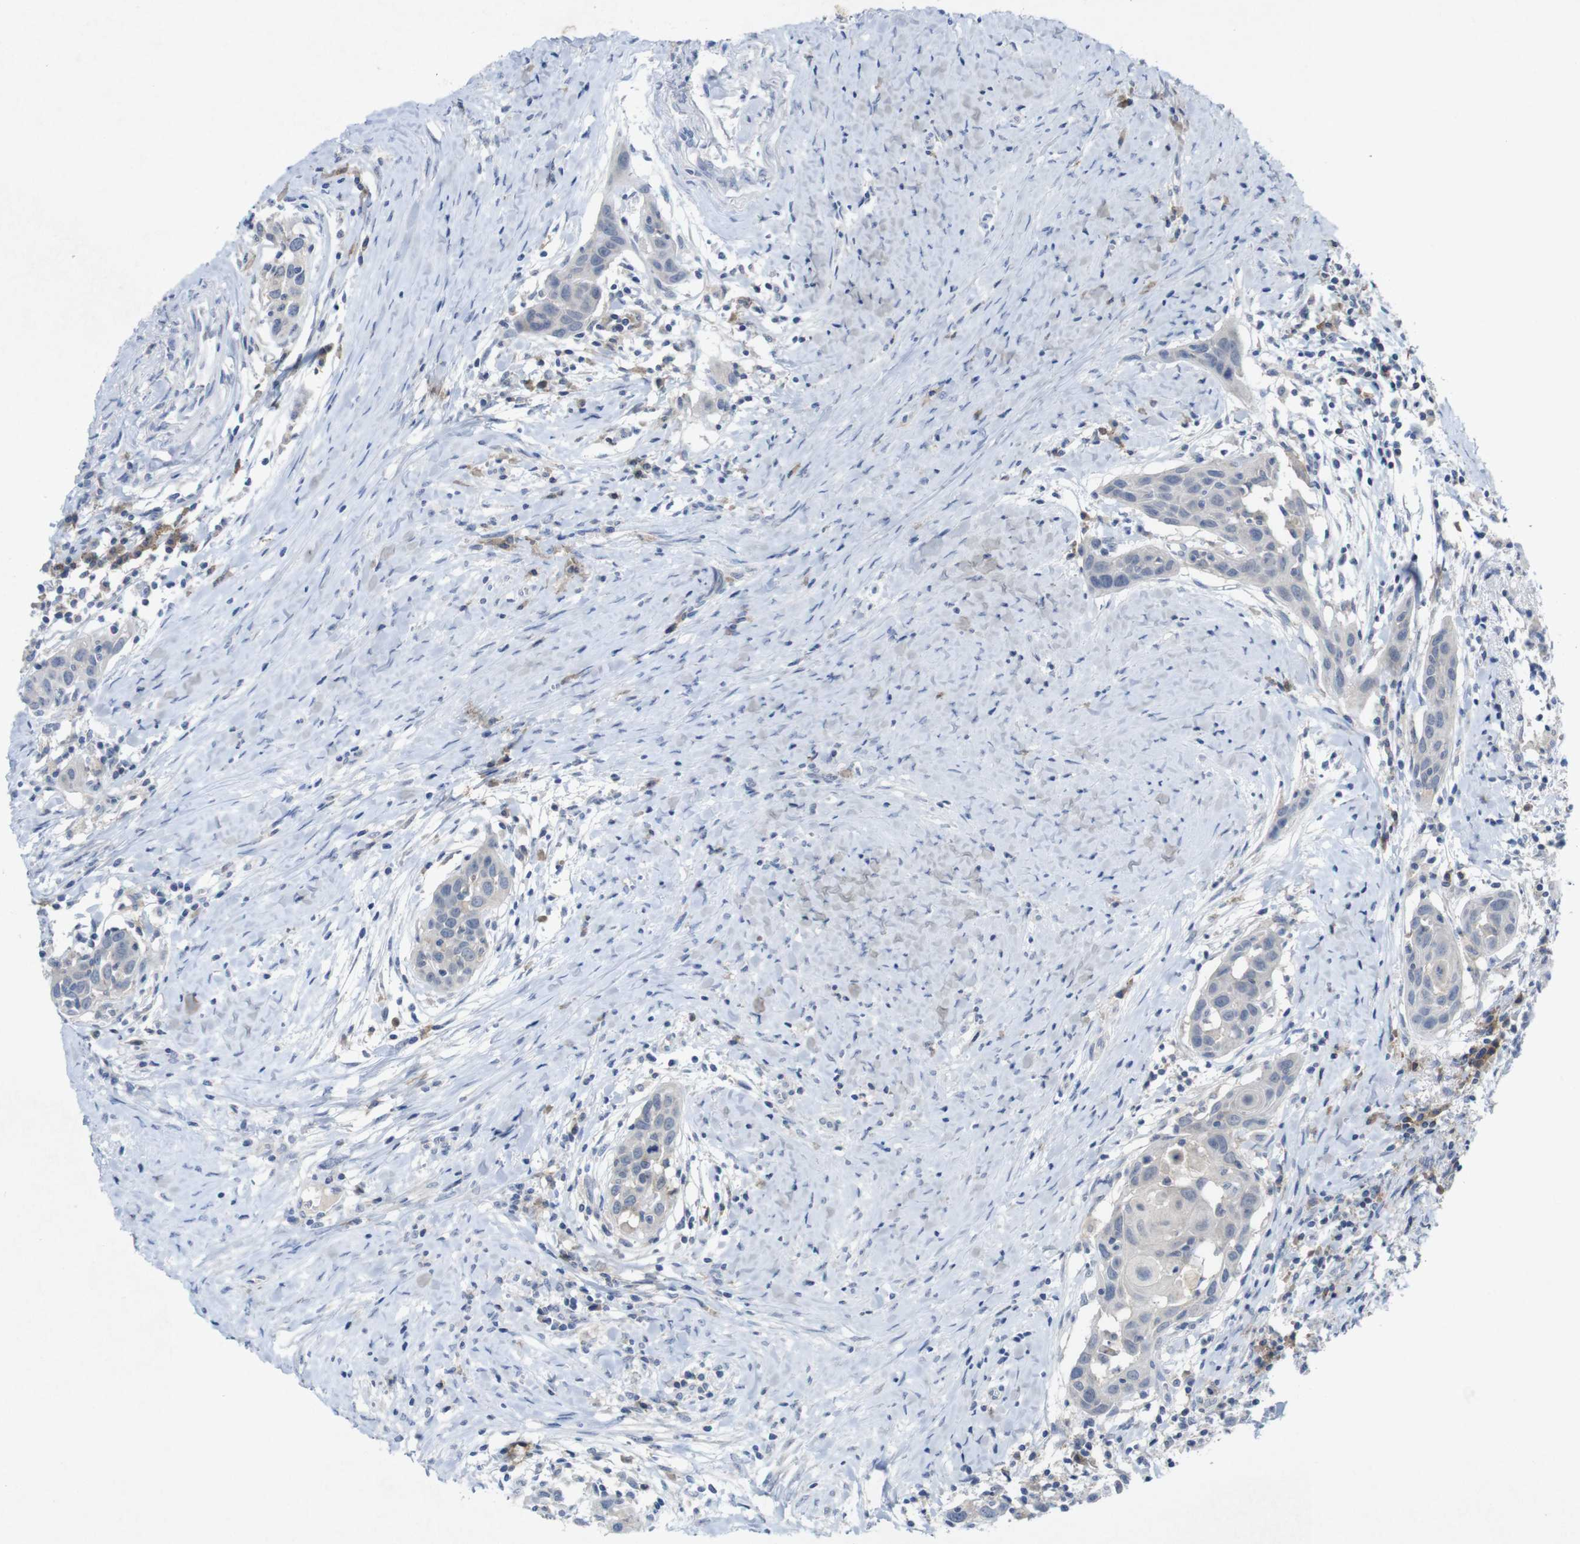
{"staining": {"intensity": "negative", "quantity": "none", "location": "none"}, "tissue": "head and neck cancer", "cell_type": "Tumor cells", "image_type": "cancer", "snomed": [{"axis": "morphology", "description": "Squamous cell carcinoma, NOS"}, {"axis": "topography", "description": "Oral tissue"}, {"axis": "topography", "description": "Head-Neck"}], "caption": "Immunohistochemistry photomicrograph of neoplastic tissue: head and neck cancer stained with DAB shows no significant protein expression in tumor cells. Brightfield microscopy of immunohistochemistry stained with DAB (3,3'-diaminobenzidine) (brown) and hematoxylin (blue), captured at high magnification.", "gene": "SLAMF7", "patient": {"sex": "female", "age": 50}}